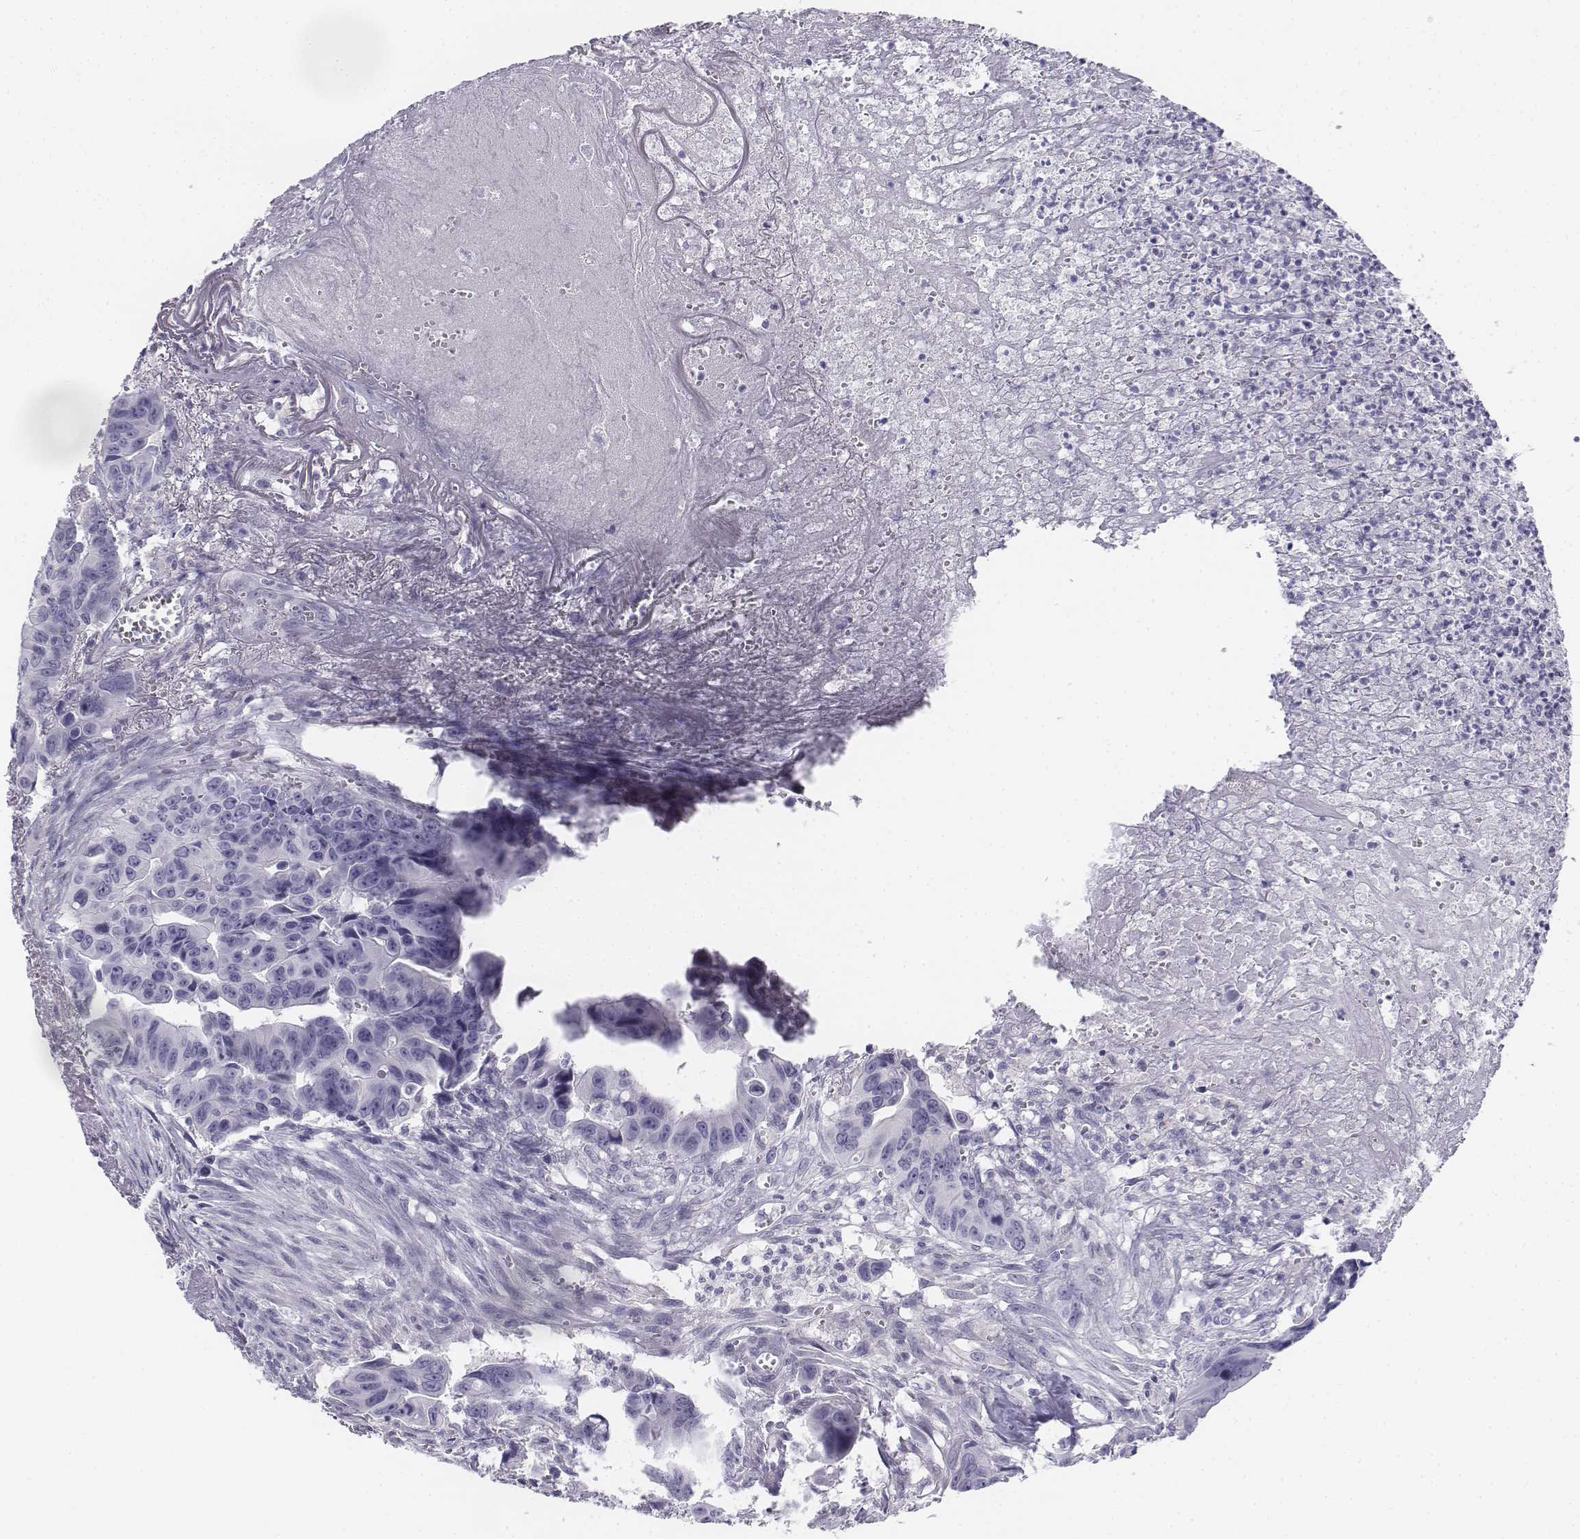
{"staining": {"intensity": "negative", "quantity": "none", "location": "none"}, "tissue": "colorectal cancer", "cell_type": "Tumor cells", "image_type": "cancer", "snomed": [{"axis": "morphology", "description": "Adenocarcinoma, NOS"}, {"axis": "topography", "description": "Colon"}], "caption": "Human colorectal cancer (adenocarcinoma) stained for a protein using immunohistochemistry reveals no expression in tumor cells.", "gene": "TH", "patient": {"sex": "female", "age": 87}}